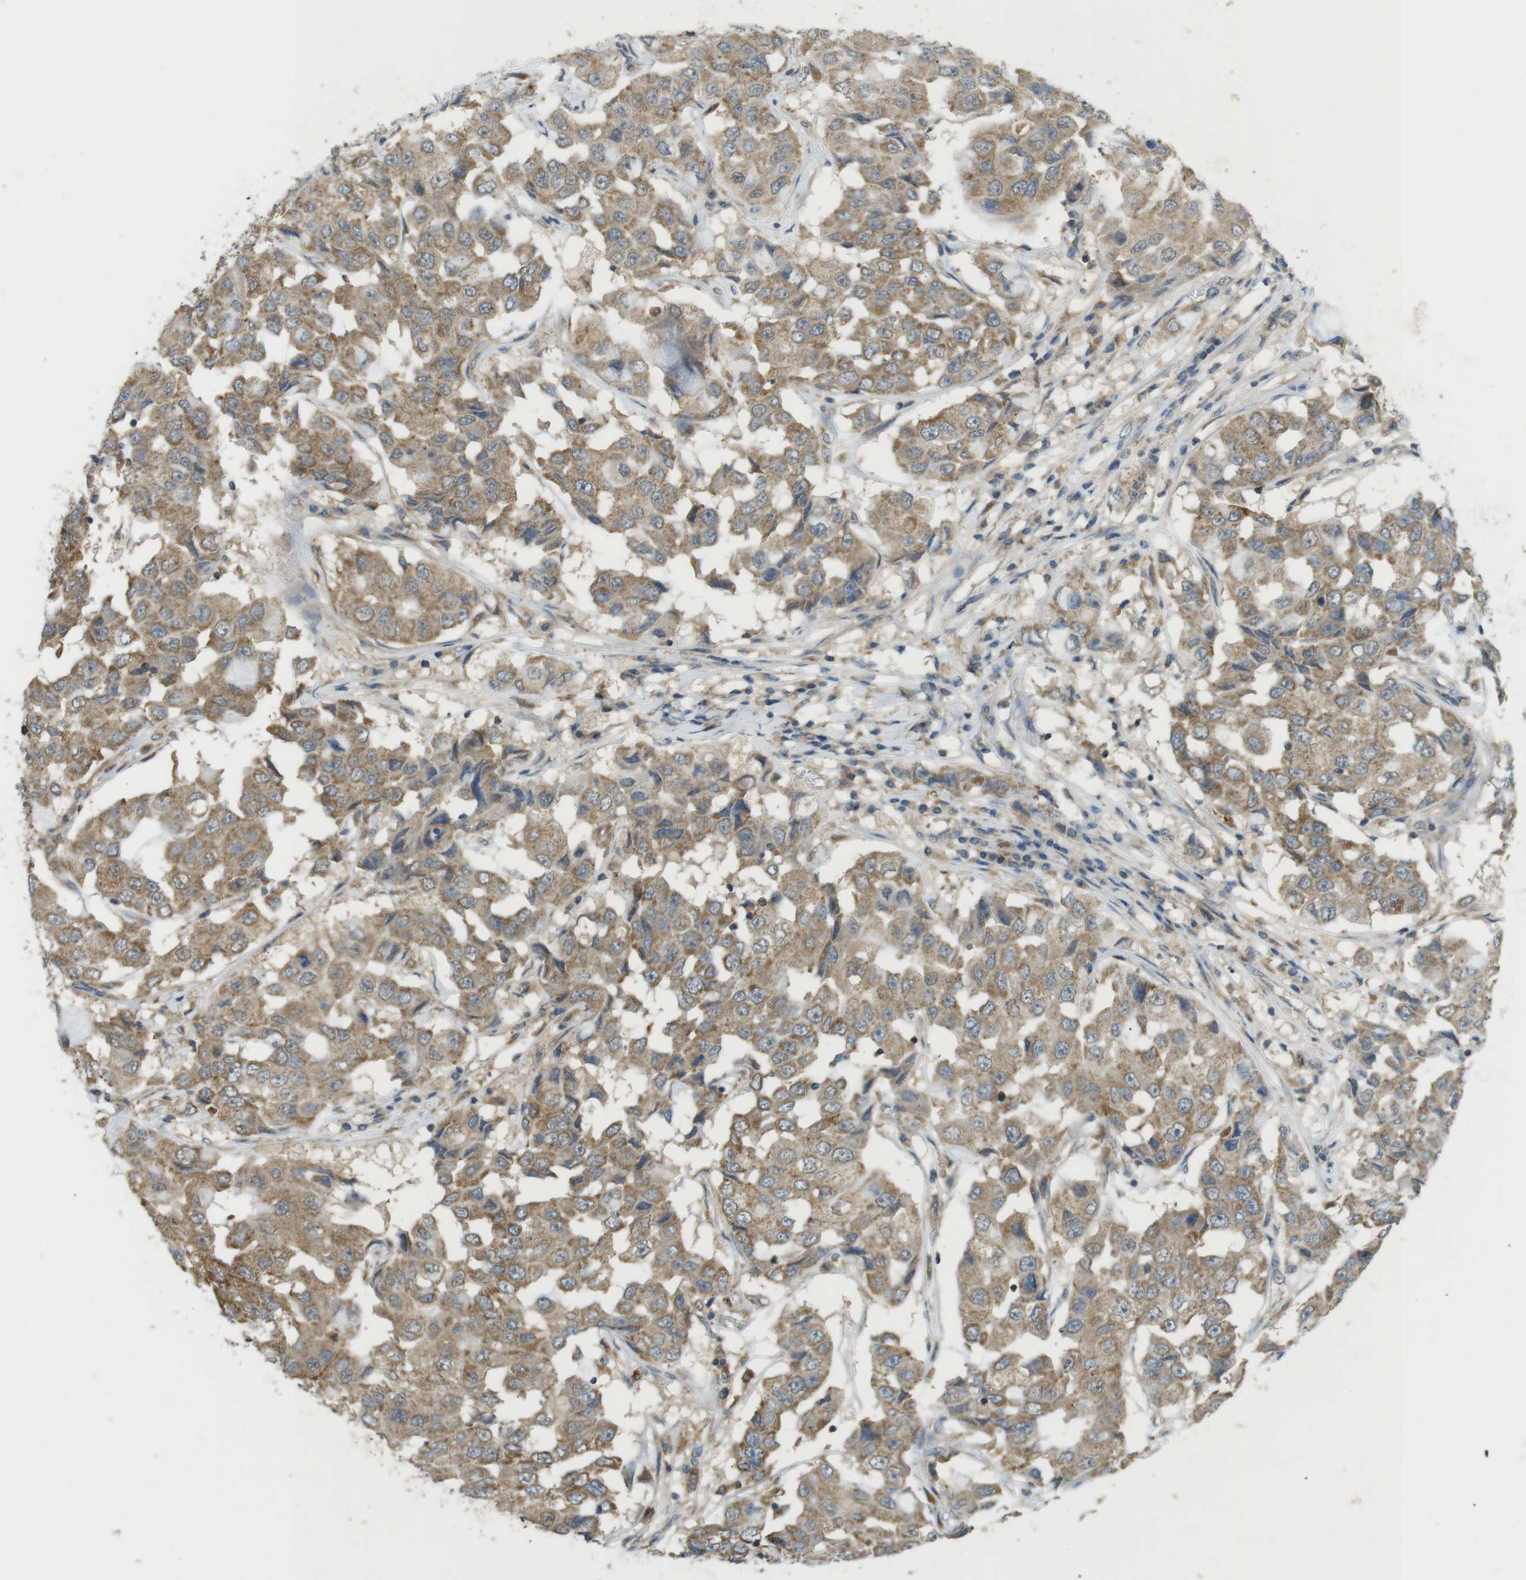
{"staining": {"intensity": "moderate", "quantity": ">75%", "location": "cytoplasmic/membranous"}, "tissue": "breast cancer", "cell_type": "Tumor cells", "image_type": "cancer", "snomed": [{"axis": "morphology", "description": "Duct carcinoma"}, {"axis": "topography", "description": "Breast"}], "caption": "Protein staining of breast cancer (infiltrating ductal carcinoma) tissue reveals moderate cytoplasmic/membranous staining in approximately >75% of tumor cells.", "gene": "BRI3BP", "patient": {"sex": "female", "age": 27}}